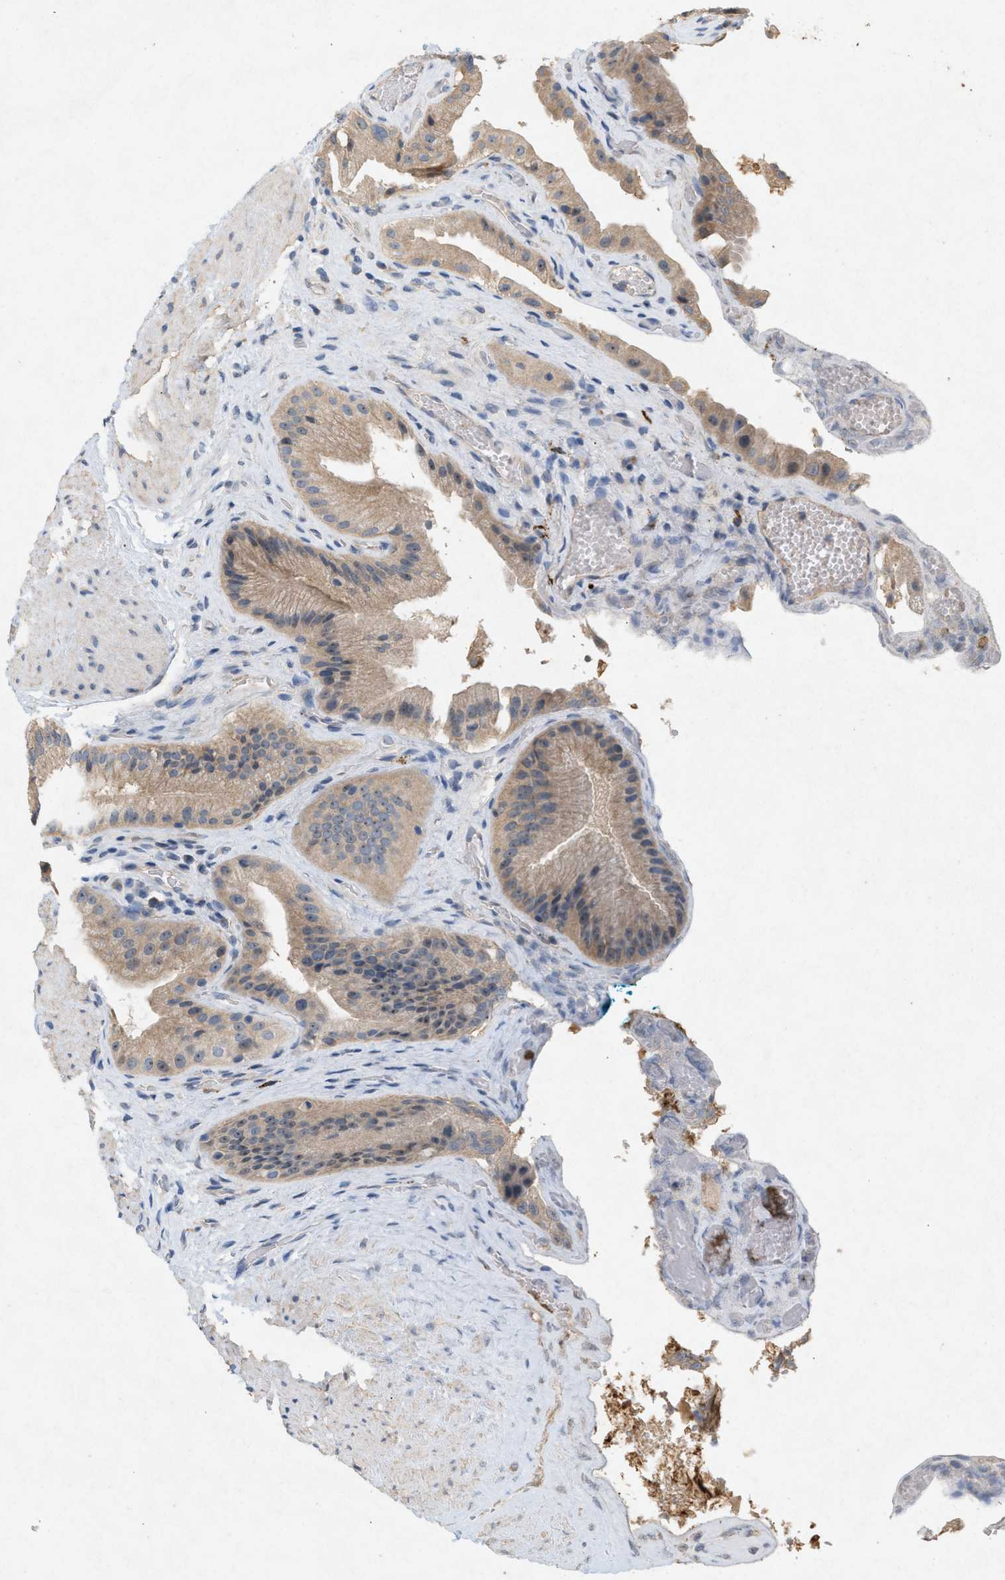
{"staining": {"intensity": "moderate", "quantity": ">75%", "location": "cytoplasmic/membranous"}, "tissue": "gallbladder", "cell_type": "Glandular cells", "image_type": "normal", "snomed": [{"axis": "morphology", "description": "Normal tissue, NOS"}, {"axis": "topography", "description": "Gallbladder"}], "caption": "Immunohistochemical staining of normal human gallbladder exhibits medium levels of moderate cytoplasmic/membranous staining in about >75% of glandular cells.", "gene": "DCAF7", "patient": {"sex": "male", "age": 49}}